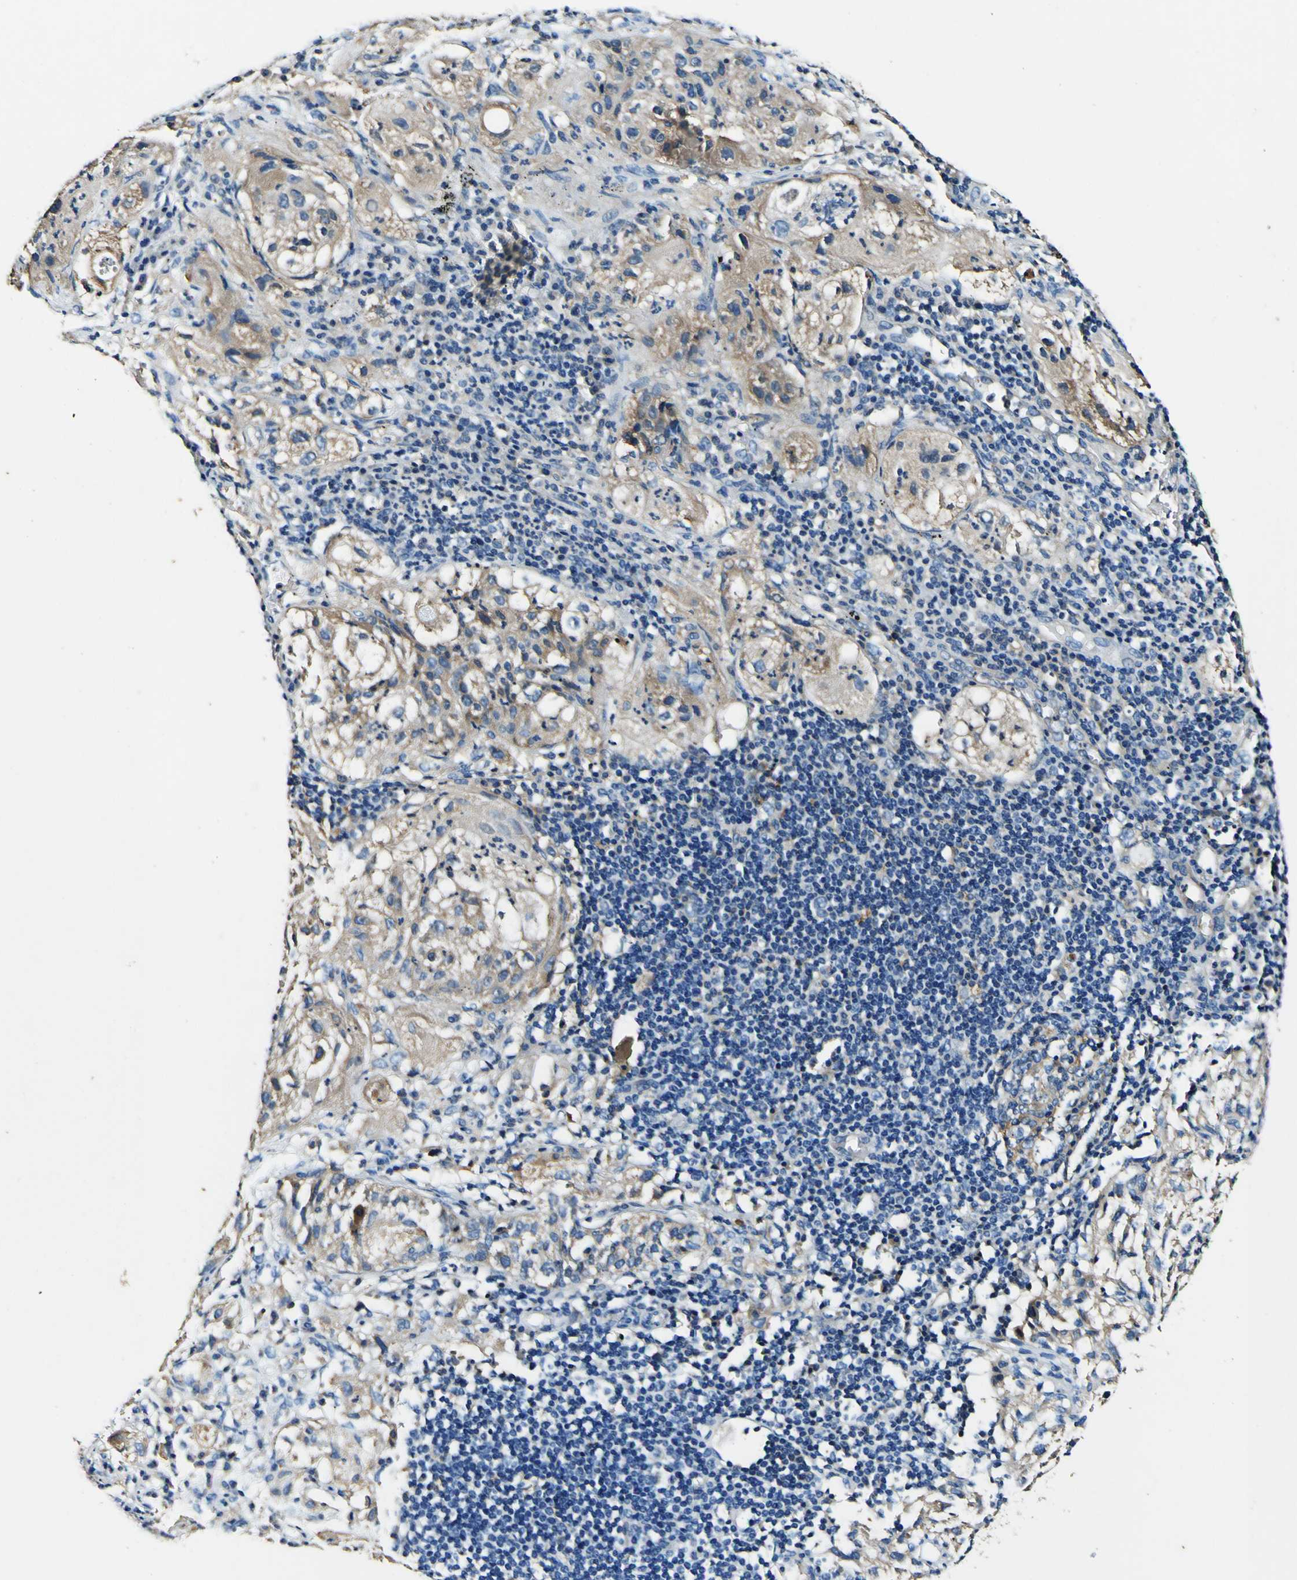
{"staining": {"intensity": "weak", "quantity": ">75%", "location": "cytoplasmic/membranous"}, "tissue": "lung cancer", "cell_type": "Tumor cells", "image_type": "cancer", "snomed": [{"axis": "morphology", "description": "Inflammation, NOS"}, {"axis": "morphology", "description": "Squamous cell carcinoma, NOS"}, {"axis": "topography", "description": "Lymph node"}, {"axis": "topography", "description": "Soft tissue"}, {"axis": "topography", "description": "Lung"}], "caption": "Weak cytoplasmic/membranous staining is identified in about >75% of tumor cells in squamous cell carcinoma (lung).", "gene": "RHOT2", "patient": {"sex": "male", "age": 66}}